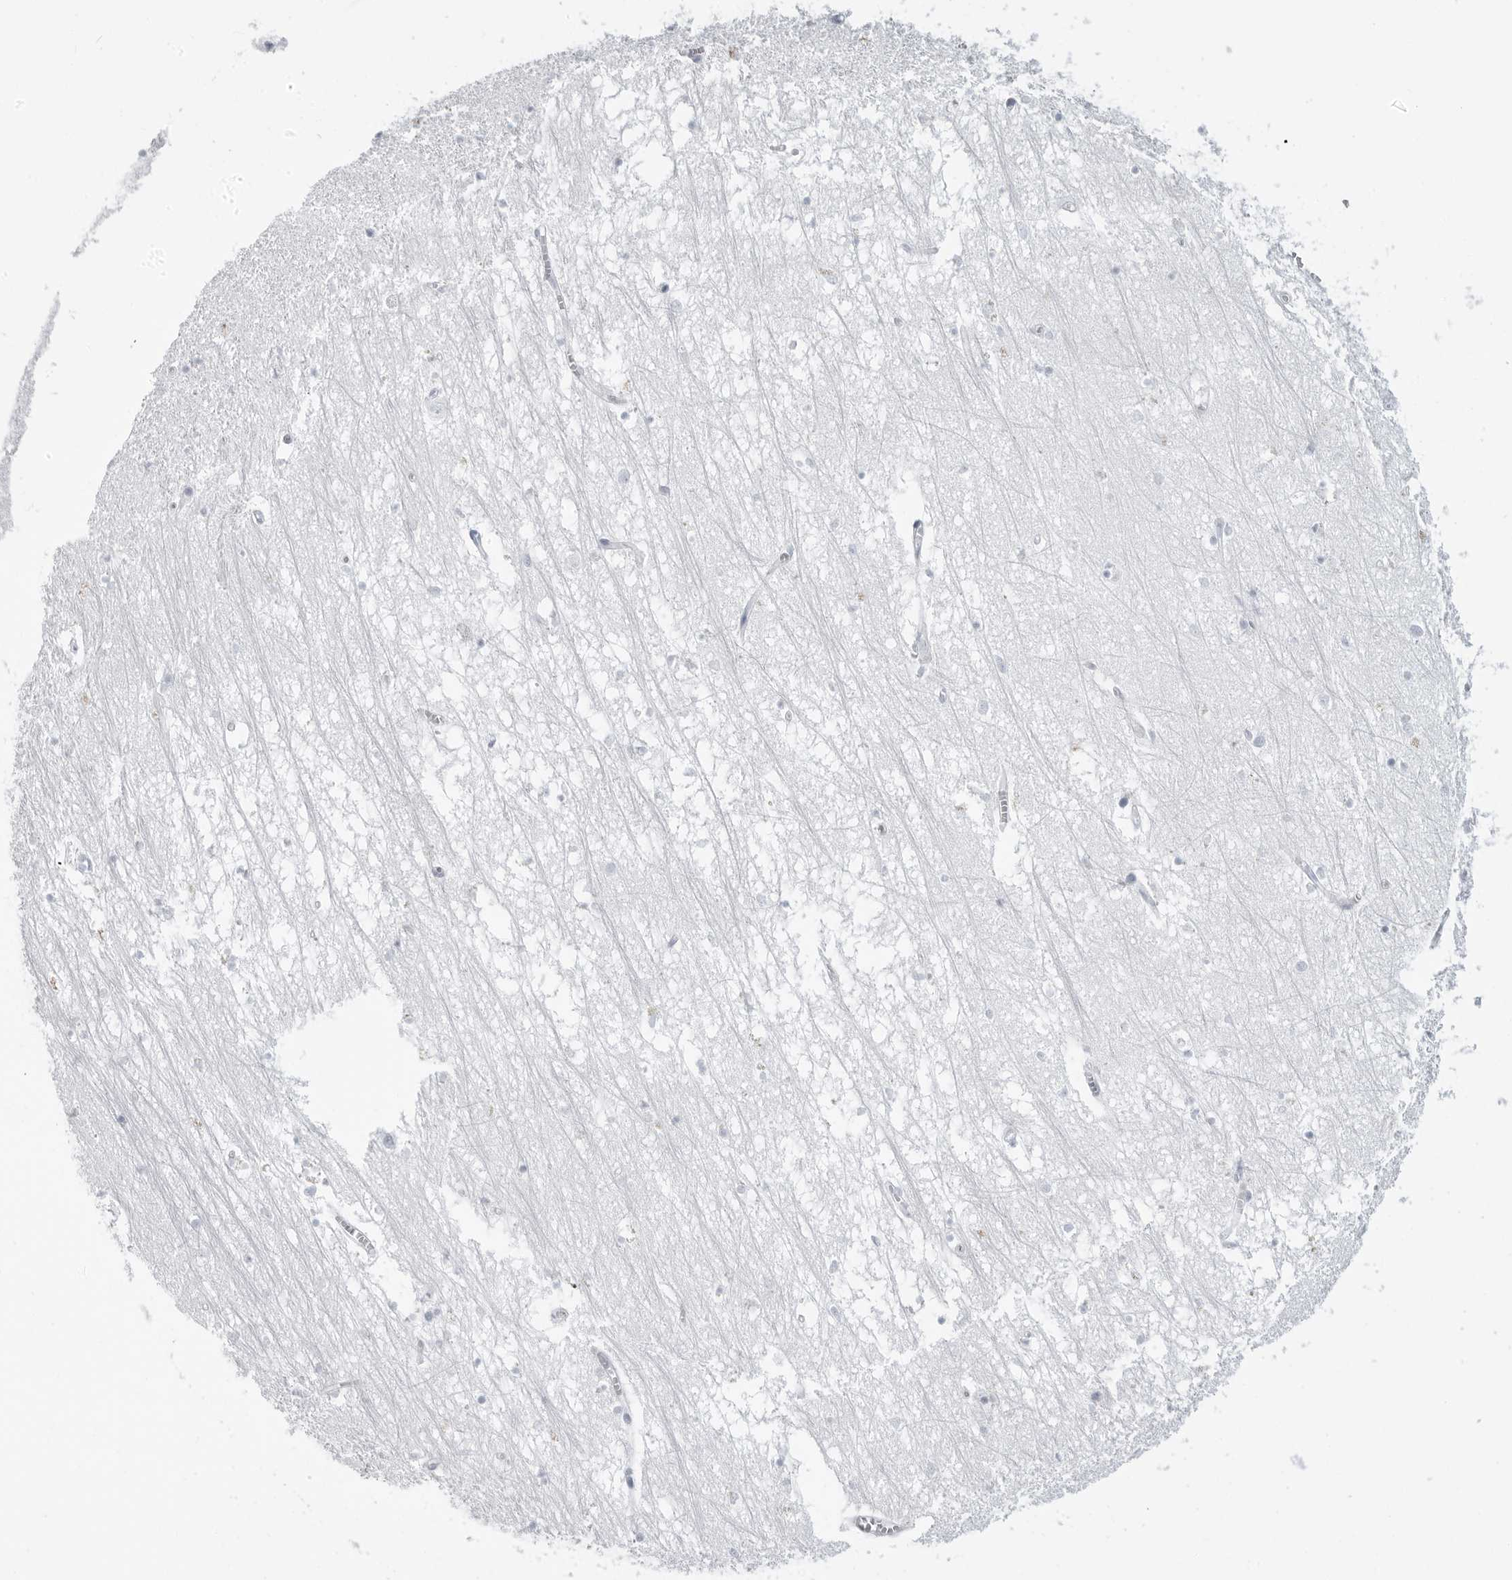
{"staining": {"intensity": "negative", "quantity": "none", "location": "none"}, "tissue": "hippocampus", "cell_type": "Glial cells", "image_type": "normal", "snomed": [{"axis": "morphology", "description": "Normal tissue, NOS"}, {"axis": "topography", "description": "Hippocampus"}], "caption": "Protein analysis of benign hippocampus exhibits no significant positivity in glial cells. (Brightfield microscopy of DAB immunohistochemistry at high magnification).", "gene": "AMPD1", "patient": {"sex": "male", "age": 70}}